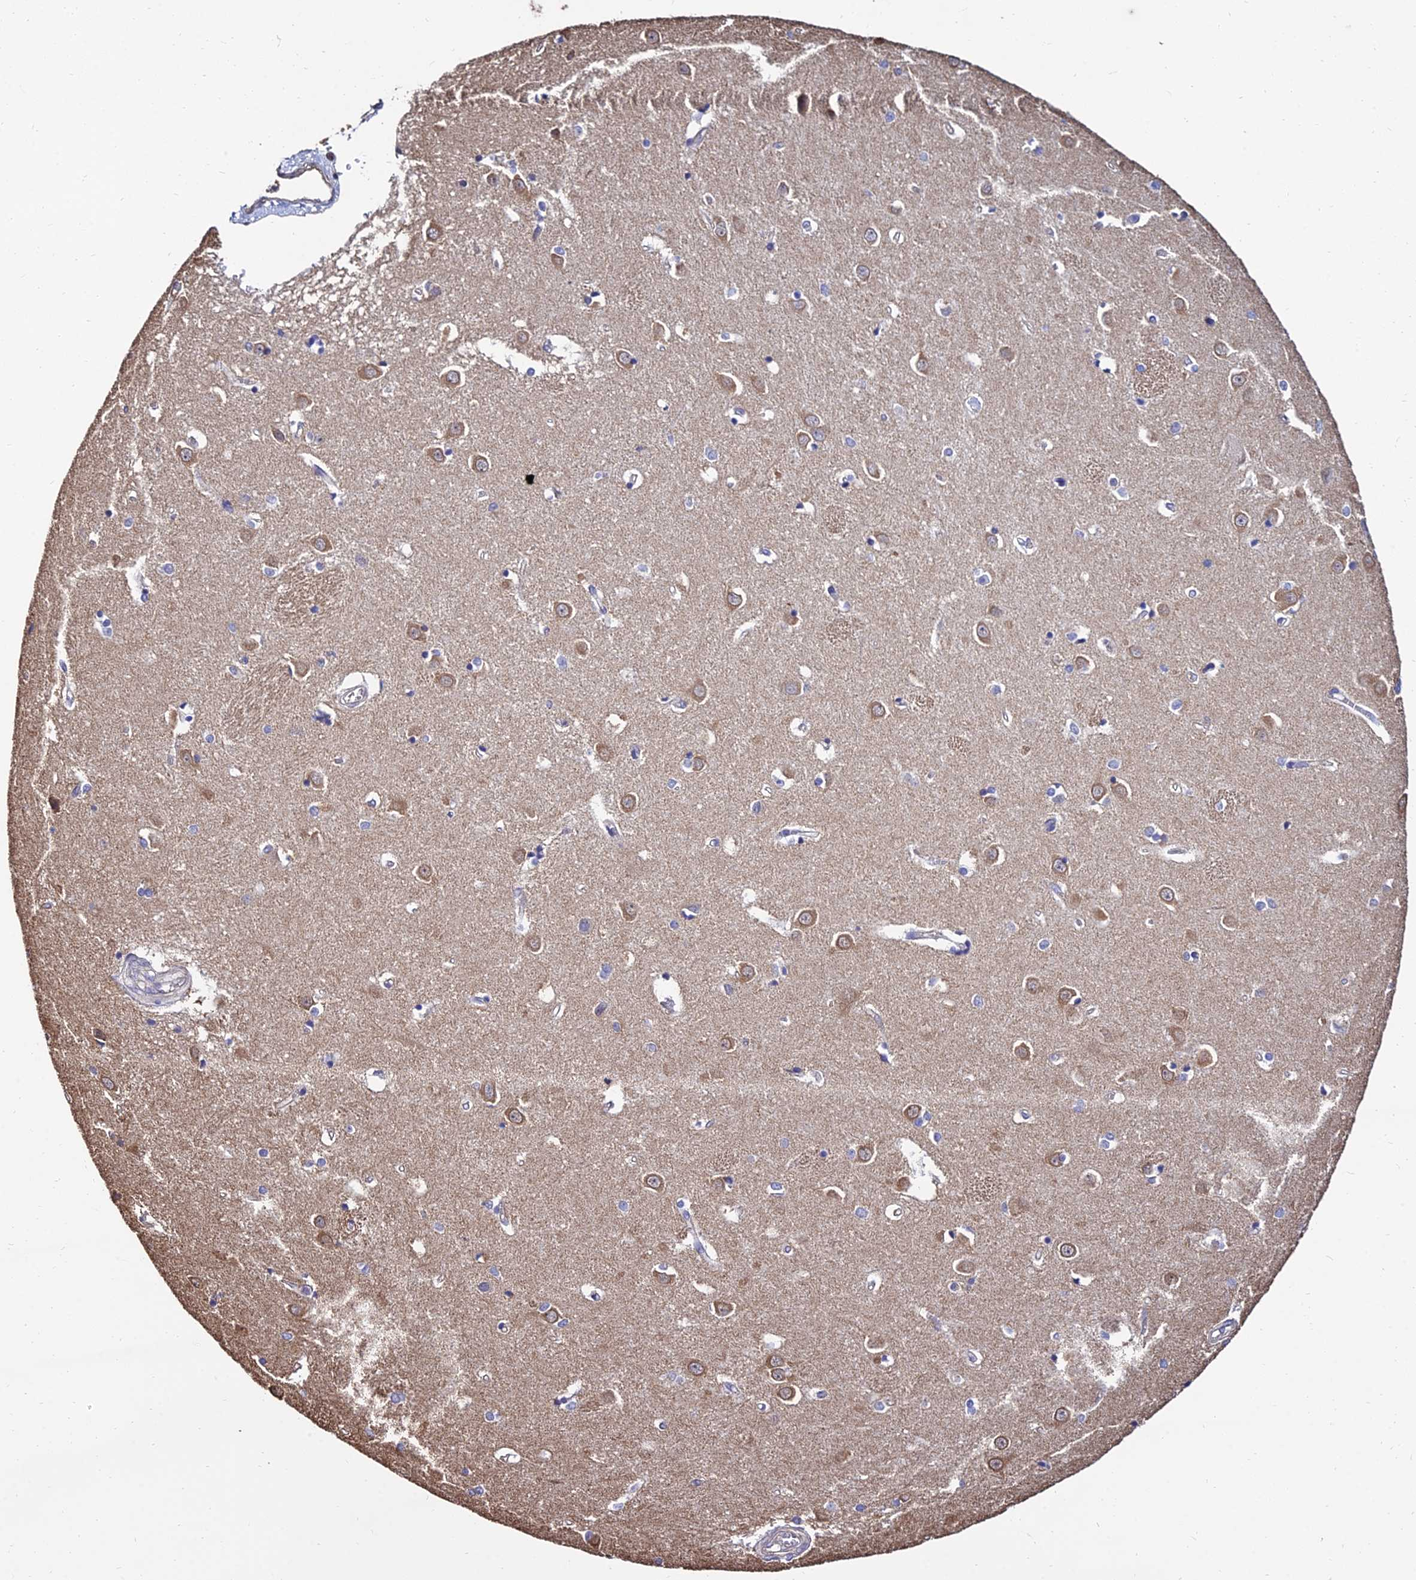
{"staining": {"intensity": "negative", "quantity": "none", "location": "none"}, "tissue": "caudate", "cell_type": "Glial cells", "image_type": "normal", "snomed": [{"axis": "morphology", "description": "Normal tissue, NOS"}, {"axis": "topography", "description": "Lateral ventricle wall"}], "caption": "The photomicrograph reveals no significant staining in glial cells of caudate.", "gene": "CALM1", "patient": {"sex": "male", "age": 37}}